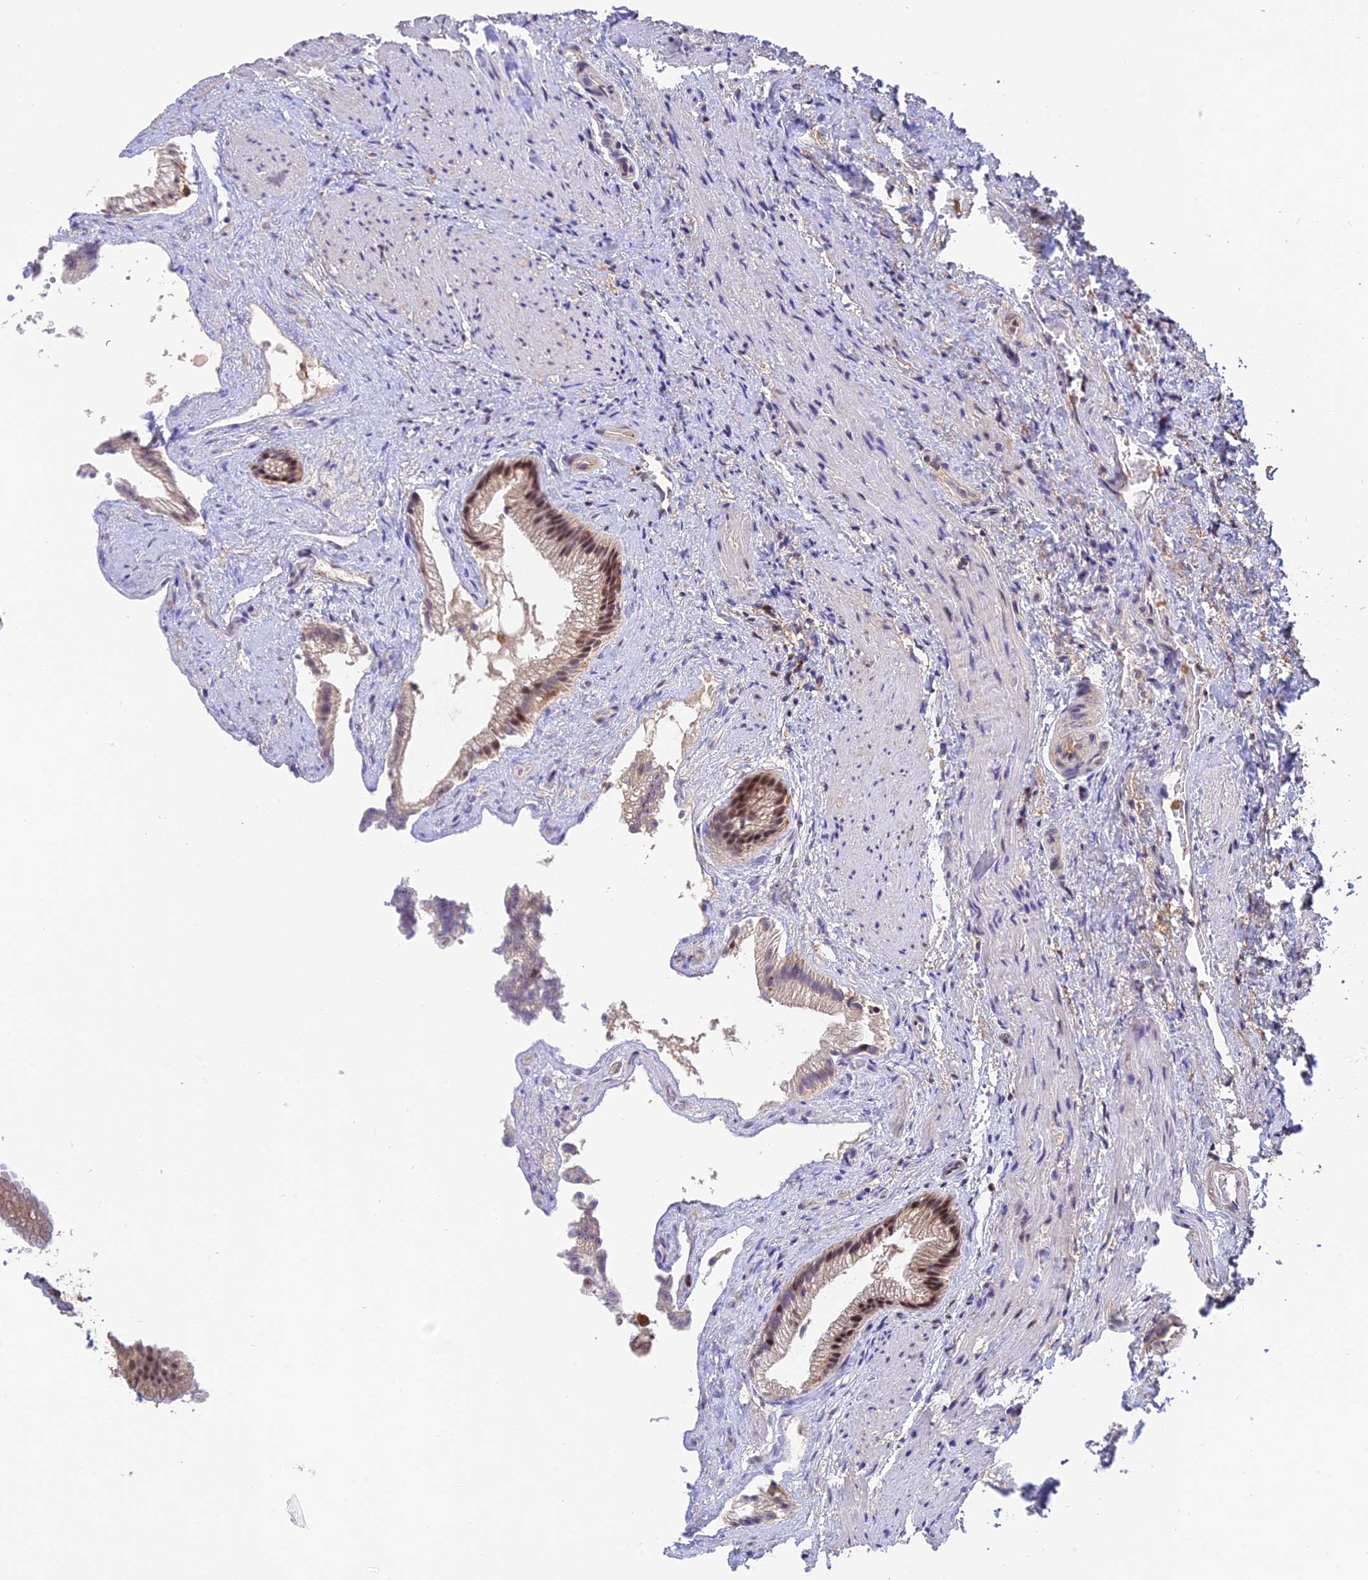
{"staining": {"intensity": "moderate", "quantity": "25%-75%", "location": "cytoplasmic/membranous,nuclear"}, "tissue": "gallbladder", "cell_type": "Glandular cells", "image_type": "normal", "snomed": [{"axis": "morphology", "description": "Normal tissue, NOS"}, {"axis": "morphology", "description": "Inflammation, NOS"}, {"axis": "topography", "description": "Gallbladder"}], "caption": "Immunohistochemistry (IHC) (DAB (3,3'-diaminobenzidine)) staining of unremarkable gallbladder demonstrates moderate cytoplasmic/membranous,nuclear protein staining in about 25%-75% of glandular cells. (DAB (3,3'-diaminobenzidine) IHC with brightfield microscopy, high magnification).", "gene": "PEX16", "patient": {"sex": "male", "age": 51}}